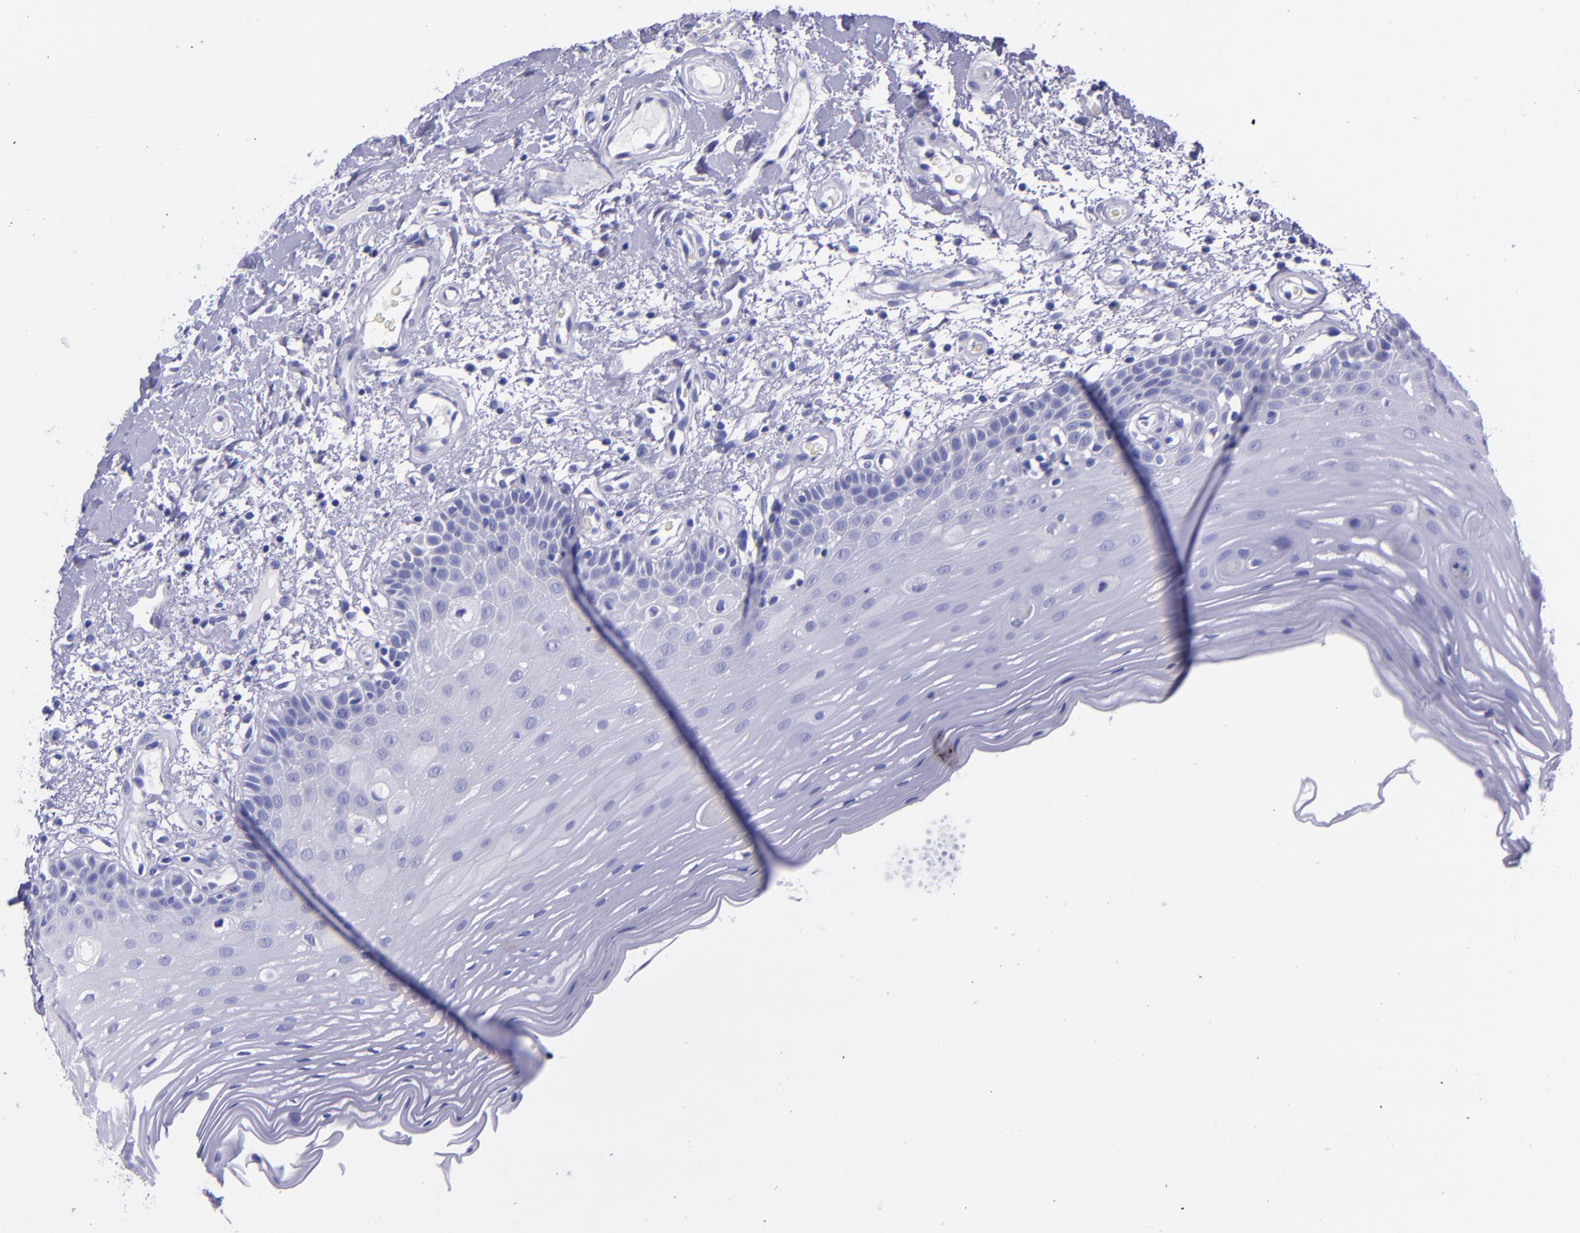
{"staining": {"intensity": "negative", "quantity": "none", "location": "none"}, "tissue": "oral mucosa", "cell_type": "Squamous epithelial cells", "image_type": "normal", "snomed": [{"axis": "morphology", "description": "Normal tissue, NOS"}, {"axis": "morphology", "description": "Squamous cell carcinoma, NOS"}, {"axis": "topography", "description": "Skeletal muscle"}, {"axis": "topography", "description": "Oral tissue"}, {"axis": "topography", "description": "Head-Neck"}], "caption": "DAB (3,3'-diaminobenzidine) immunohistochemical staining of unremarkable human oral mucosa demonstrates no significant positivity in squamous epithelial cells. (DAB immunohistochemistry (IHC), high magnification).", "gene": "MBP", "patient": {"sex": "male", "age": 71}}